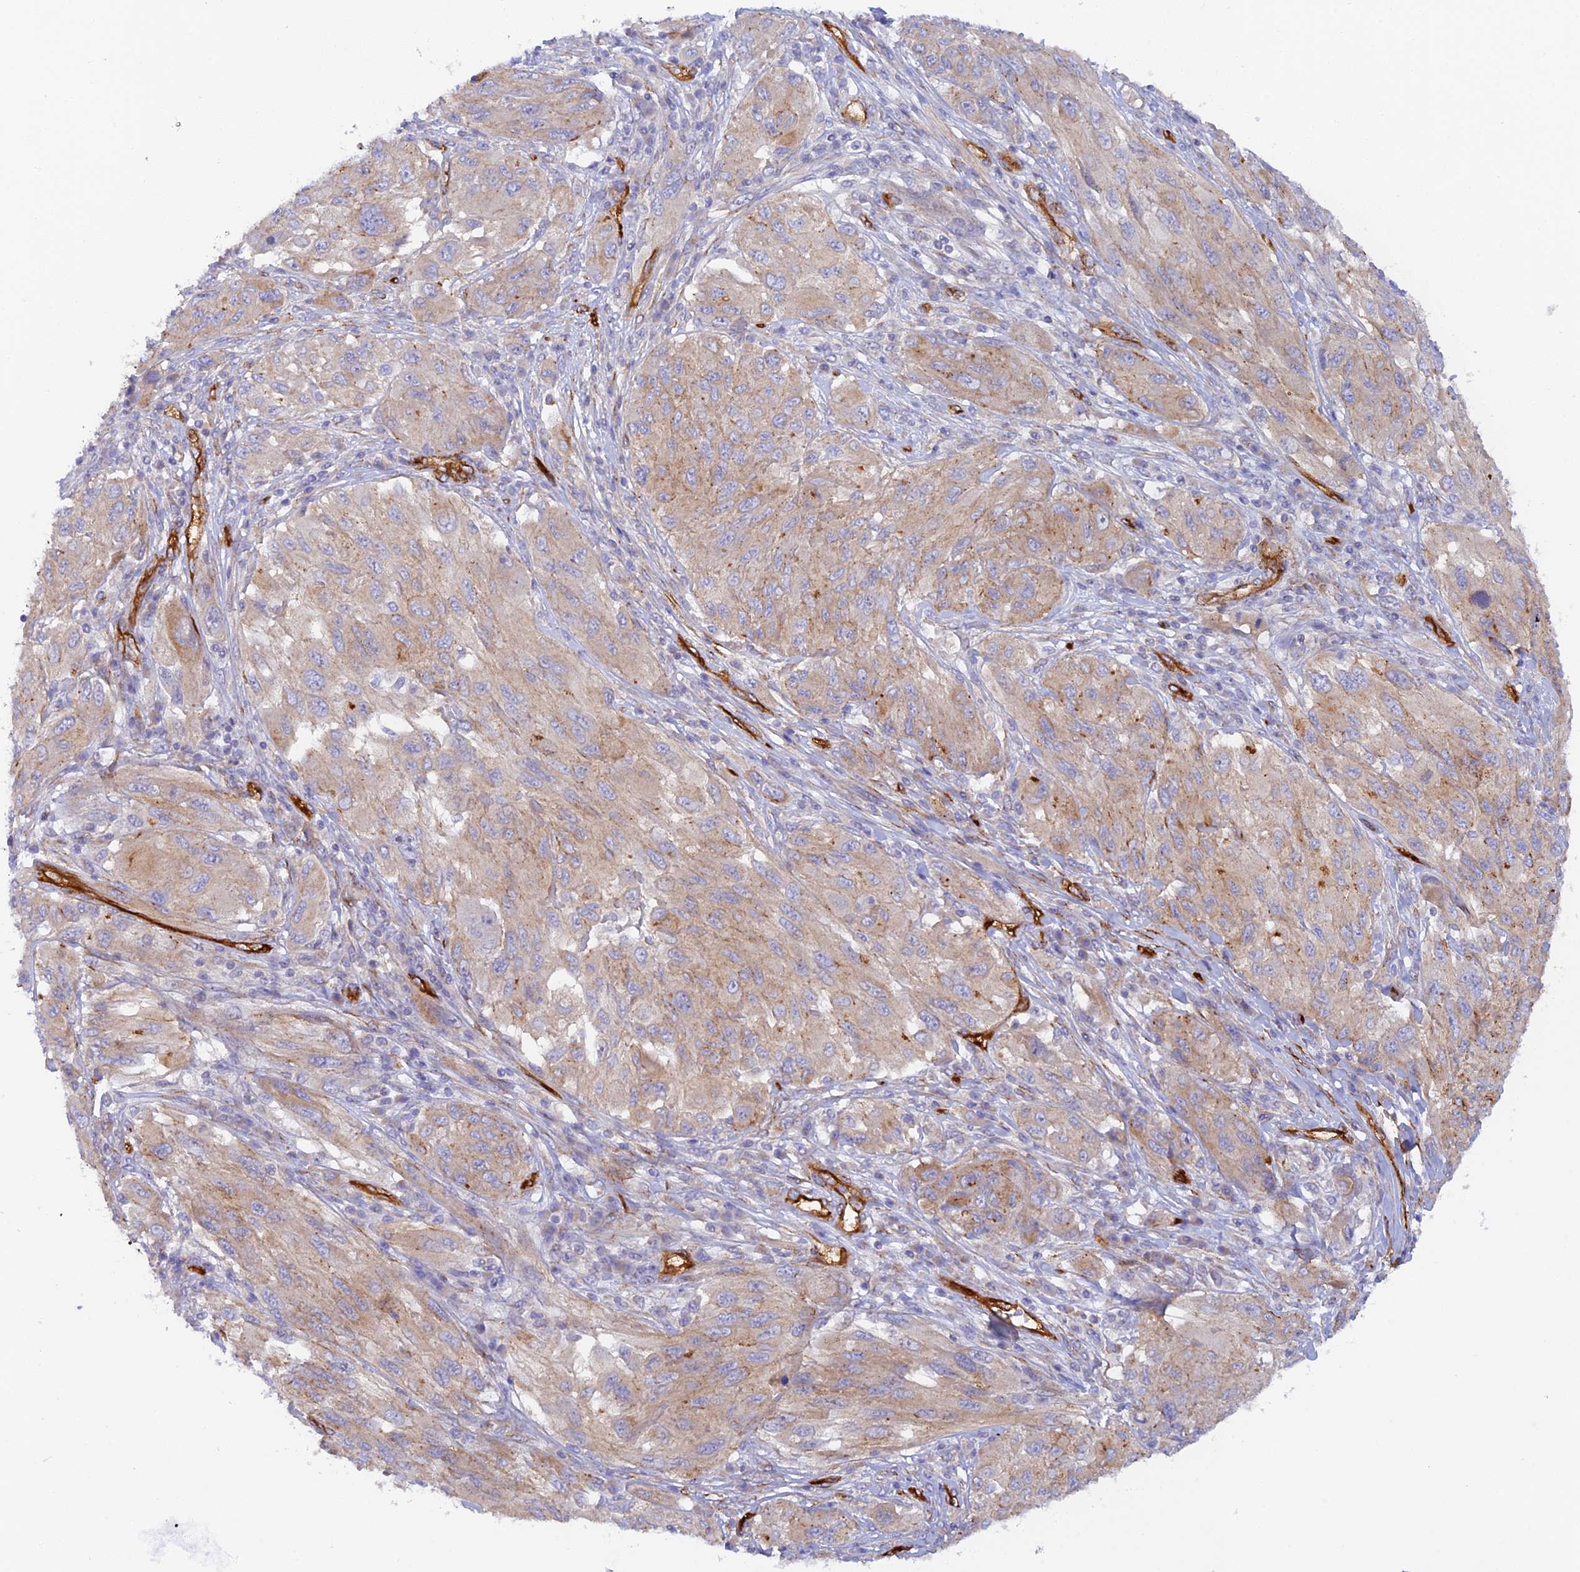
{"staining": {"intensity": "weak", "quantity": ">75%", "location": "cytoplasmic/membranous"}, "tissue": "melanoma", "cell_type": "Tumor cells", "image_type": "cancer", "snomed": [{"axis": "morphology", "description": "Malignant melanoma, NOS"}, {"axis": "topography", "description": "Skin"}], "caption": "This histopathology image reveals immunohistochemistry (IHC) staining of malignant melanoma, with low weak cytoplasmic/membranous positivity in about >75% of tumor cells.", "gene": "MYO9A", "patient": {"sex": "female", "age": 91}}